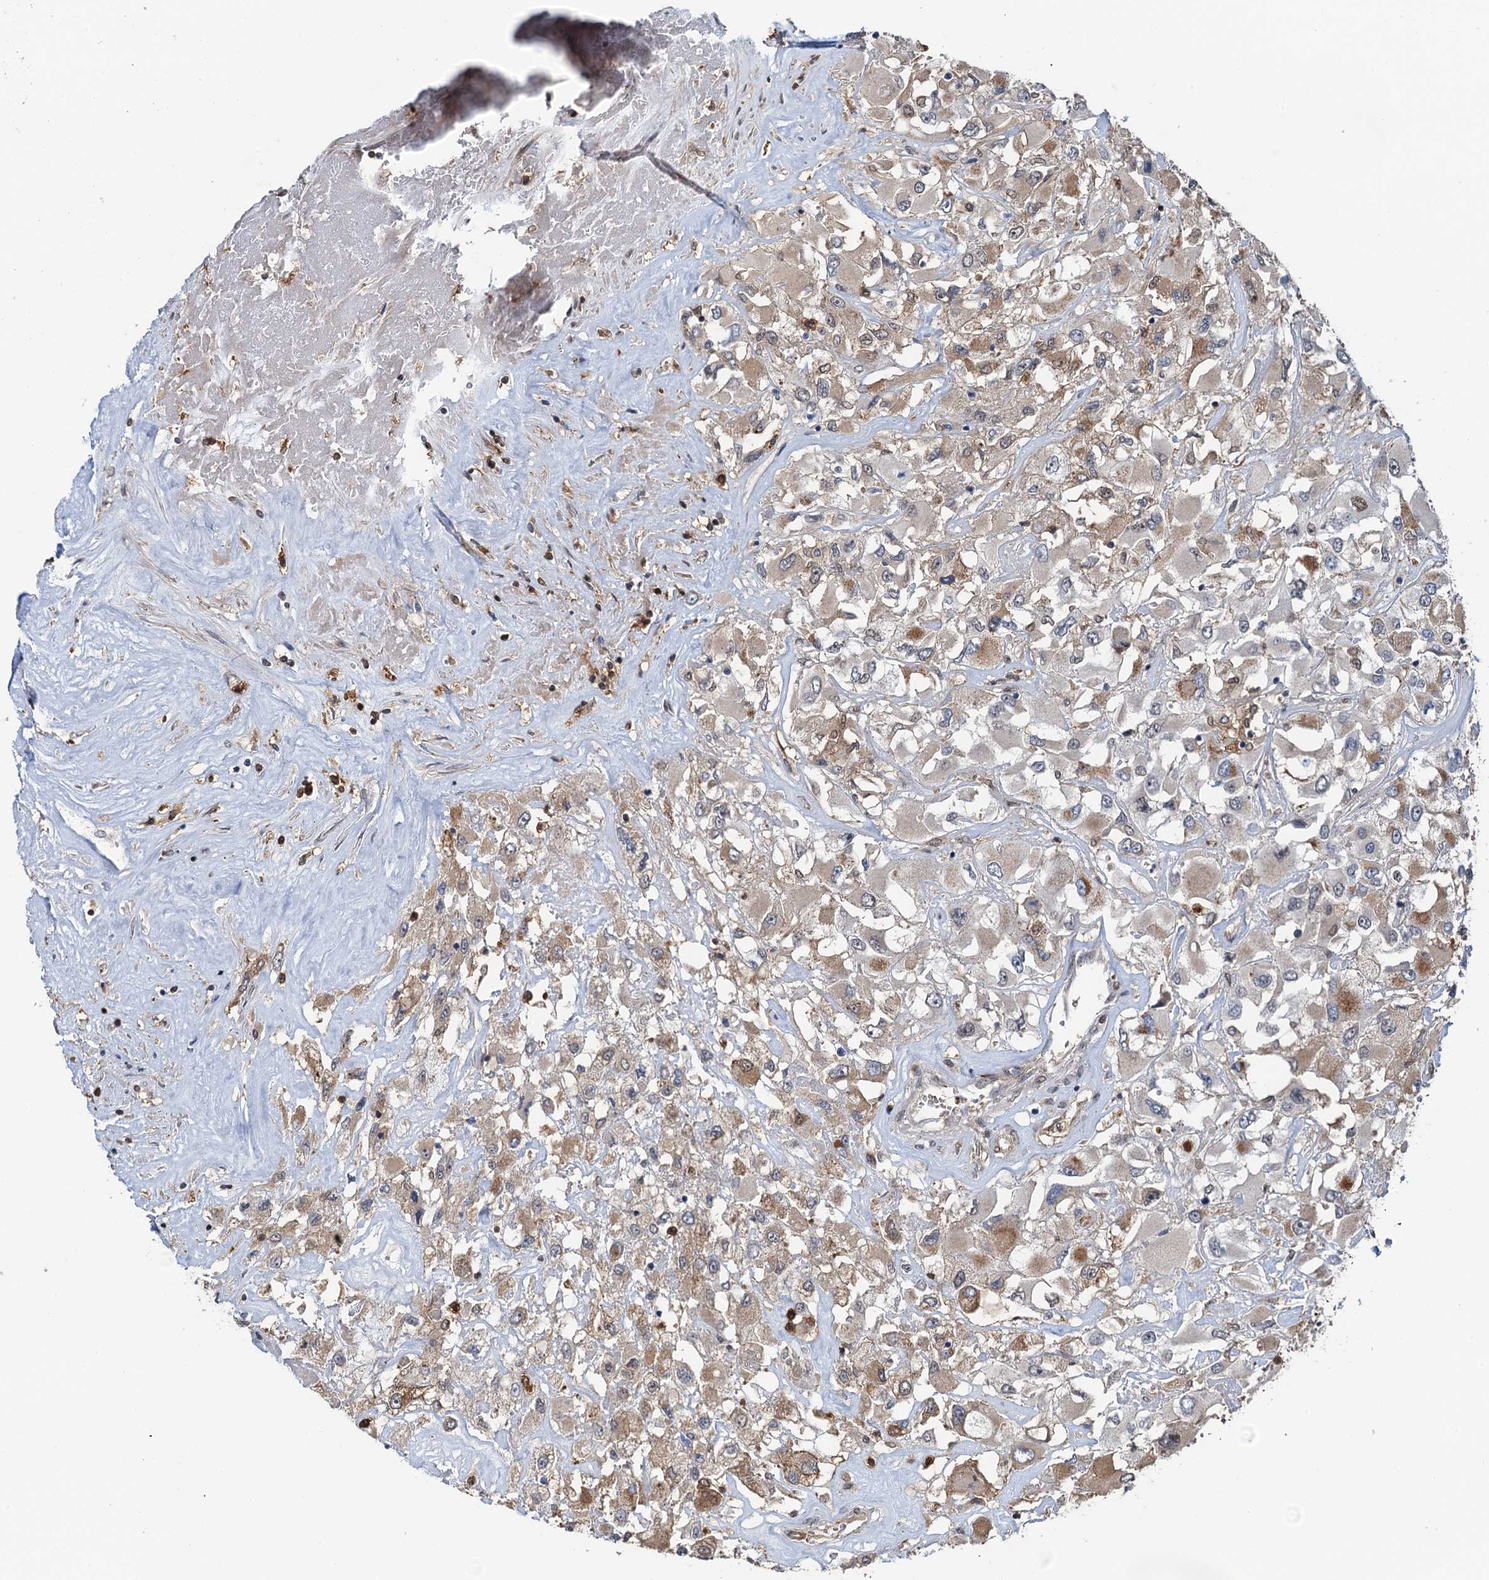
{"staining": {"intensity": "moderate", "quantity": "<25%", "location": "cytoplasmic/membranous"}, "tissue": "renal cancer", "cell_type": "Tumor cells", "image_type": "cancer", "snomed": [{"axis": "morphology", "description": "Adenocarcinoma, NOS"}, {"axis": "topography", "description": "Kidney"}], "caption": "Immunohistochemistry (IHC) micrograph of human adenocarcinoma (renal) stained for a protein (brown), which exhibits low levels of moderate cytoplasmic/membranous positivity in about <25% of tumor cells.", "gene": "ZNF609", "patient": {"sex": "female", "age": 52}}